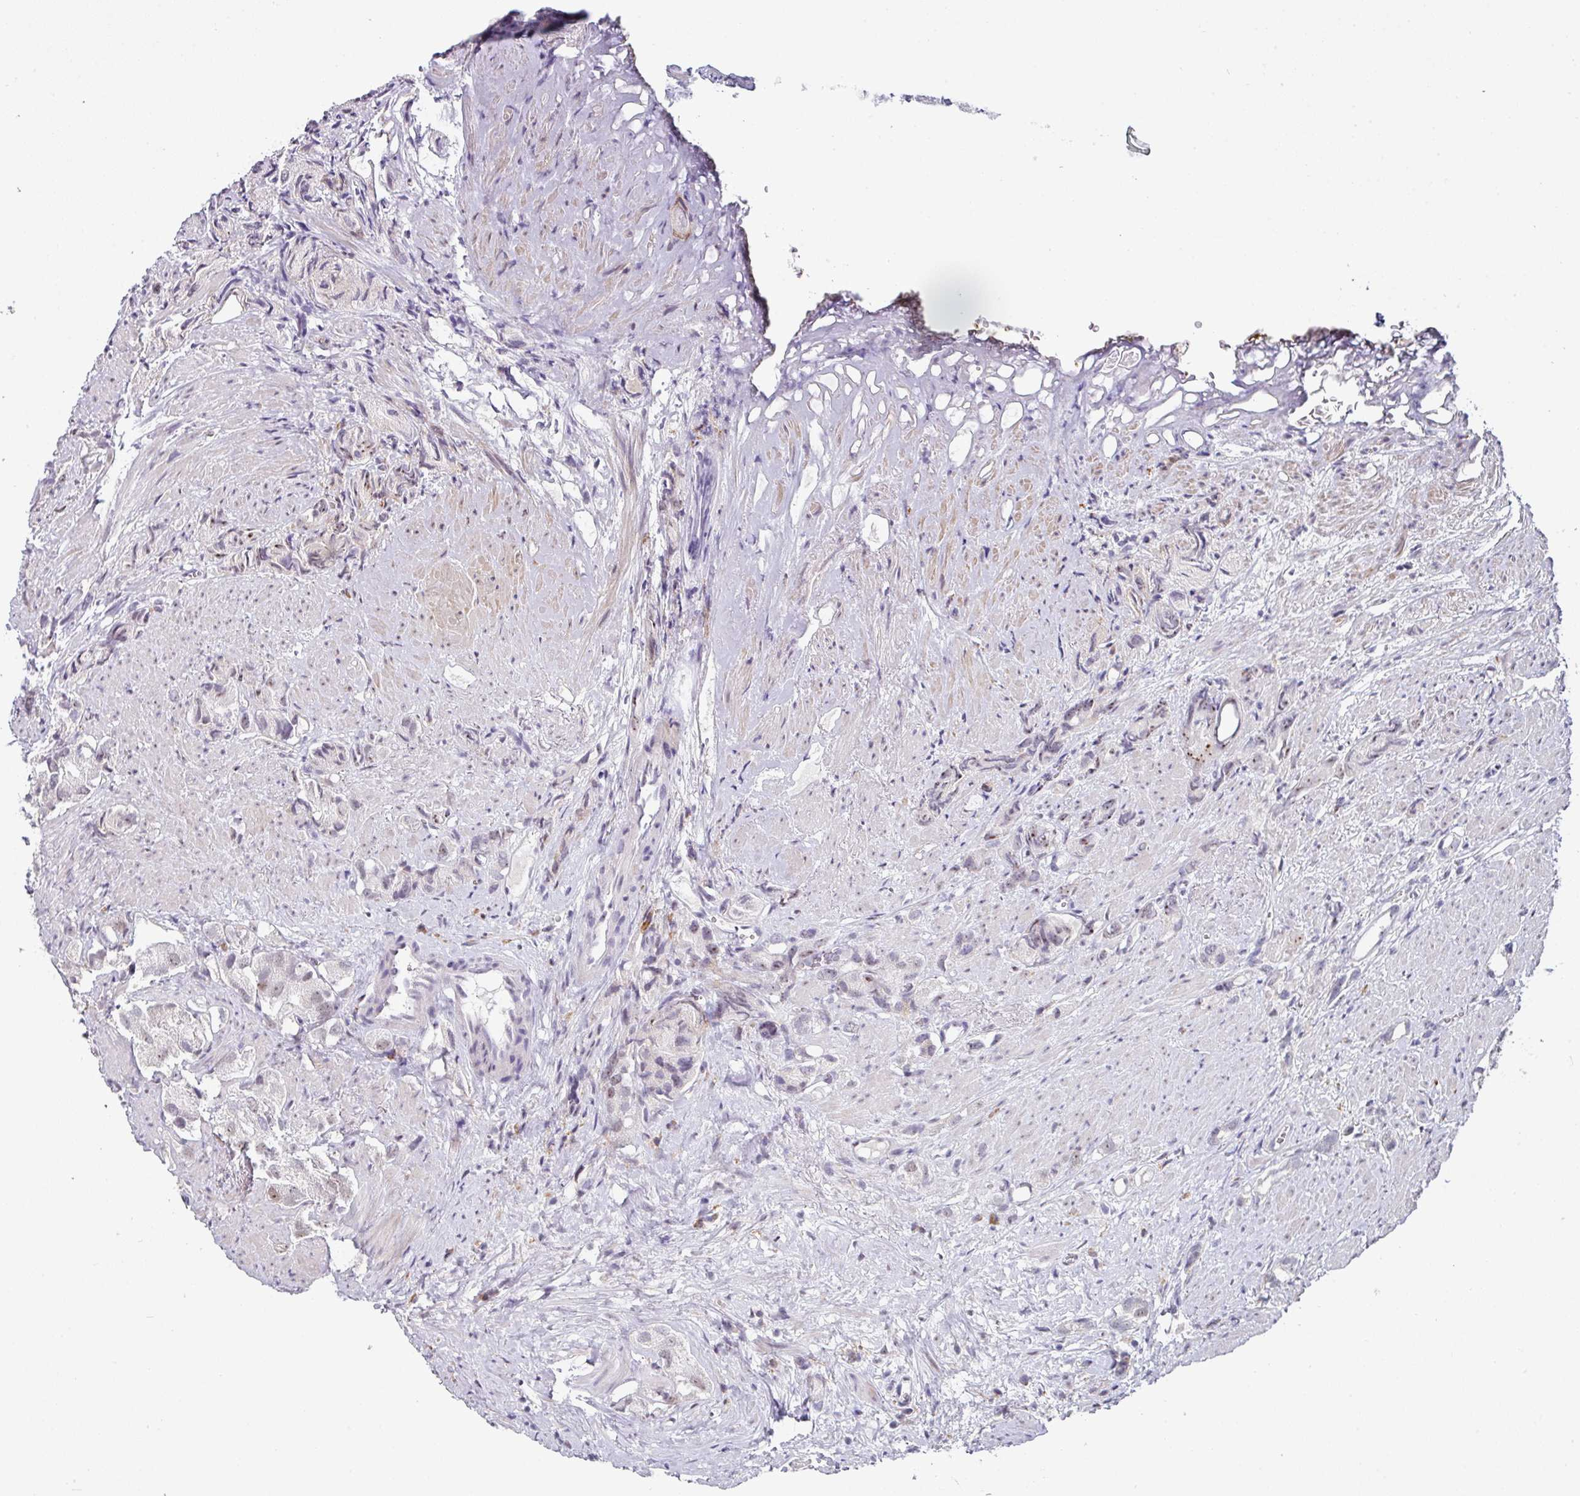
{"staining": {"intensity": "weak", "quantity": "<25%", "location": "cytoplasmic/membranous"}, "tissue": "prostate cancer", "cell_type": "Tumor cells", "image_type": "cancer", "snomed": [{"axis": "morphology", "description": "Adenocarcinoma, High grade"}, {"axis": "topography", "description": "Prostate"}], "caption": "Tumor cells show no significant protein staining in prostate cancer (high-grade adenocarcinoma). (Immunohistochemistry, brightfield microscopy, high magnification).", "gene": "BMS1", "patient": {"sex": "male", "age": 82}}